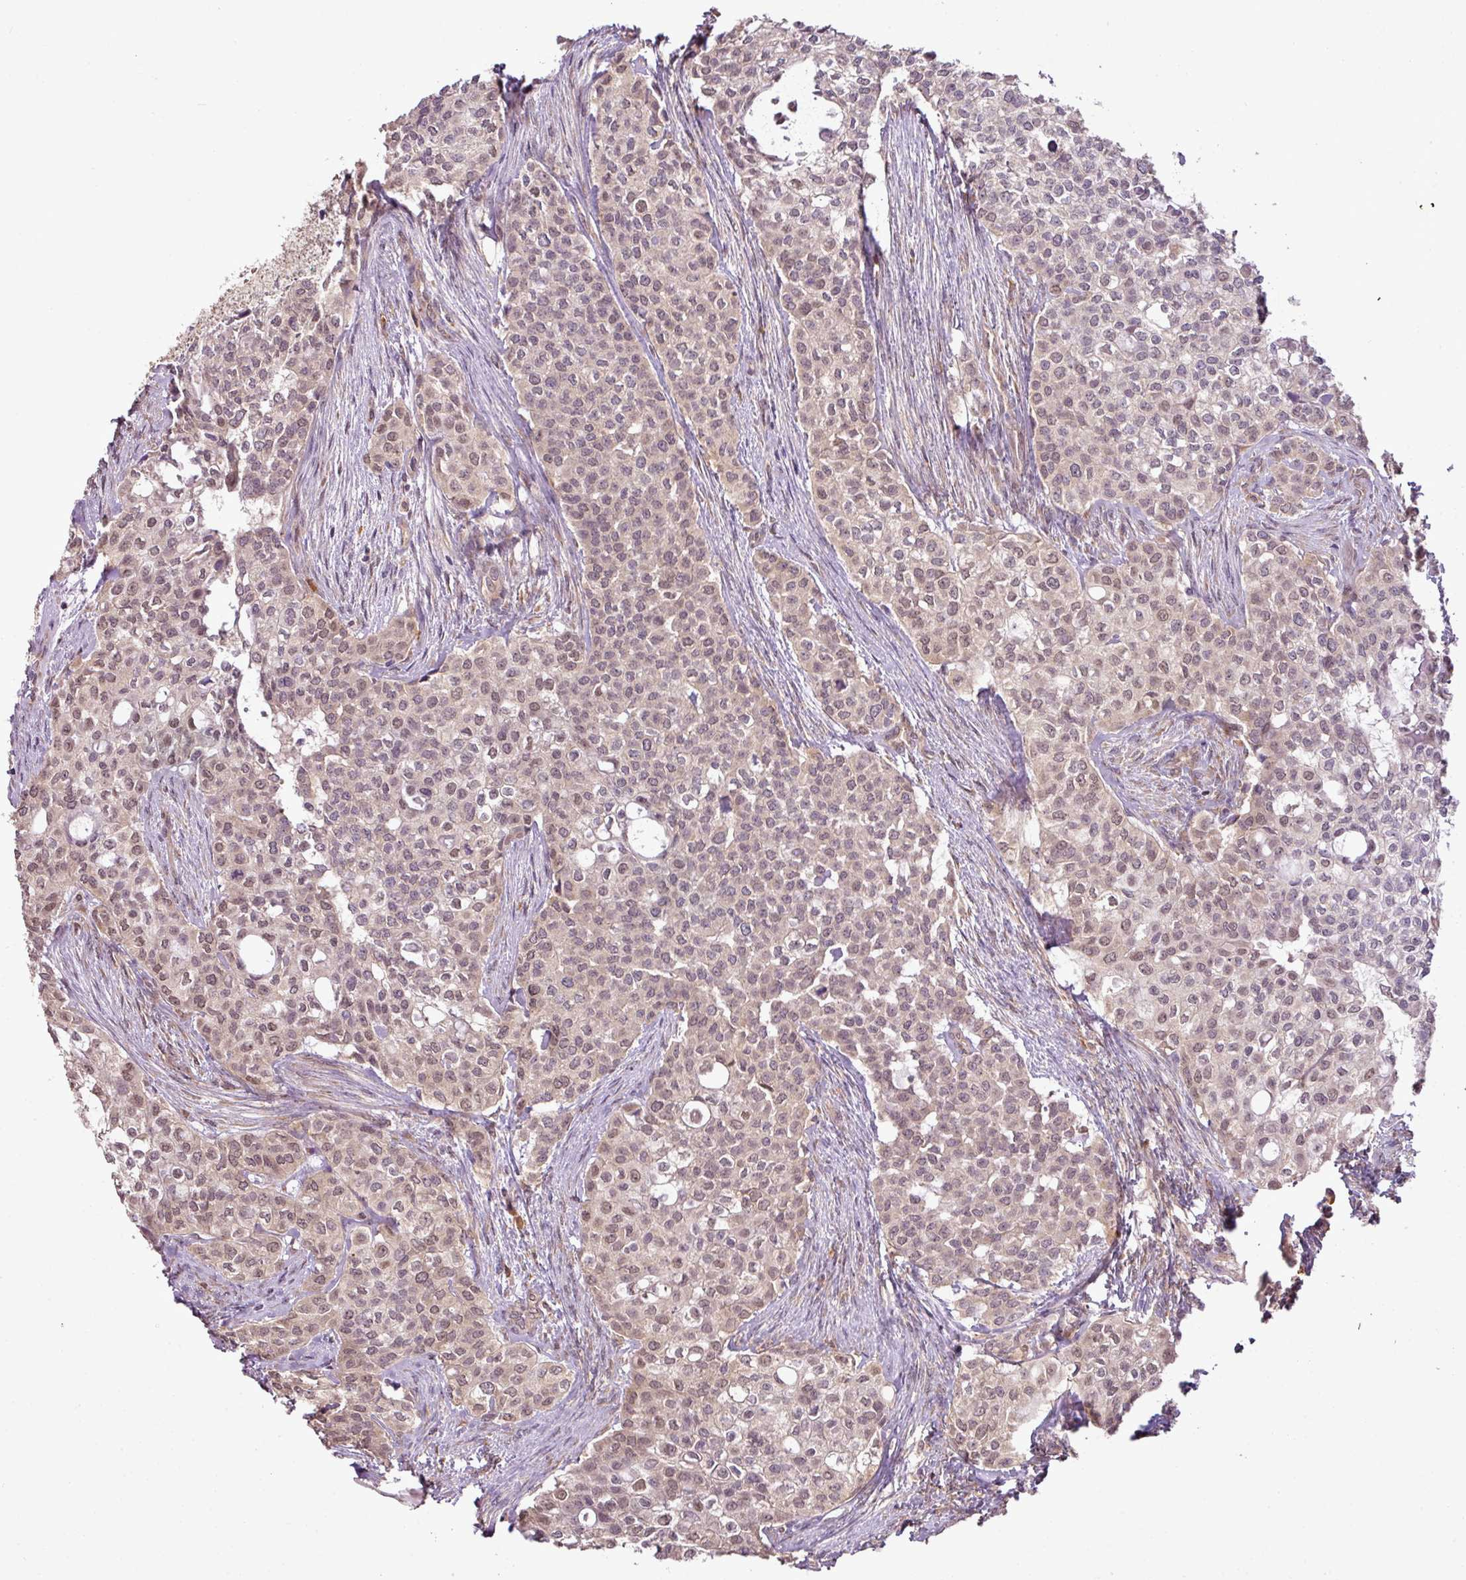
{"staining": {"intensity": "weak", "quantity": ">75%", "location": "cytoplasmic/membranous,nuclear"}, "tissue": "head and neck cancer", "cell_type": "Tumor cells", "image_type": "cancer", "snomed": [{"axis": "morphology", "description": "Adenocarcinoma, NOS"}, {"axis": "topography", "description": "Head-Neck"}], "caption": "Head and neck cancer stained with a brown dye demonstrates weak cytoplasmic/membranous and nuclear positive staining in about >75% of tumor cells.", "gene": "DNAAF4", "patient": {"sex": "male", "age": 81}}